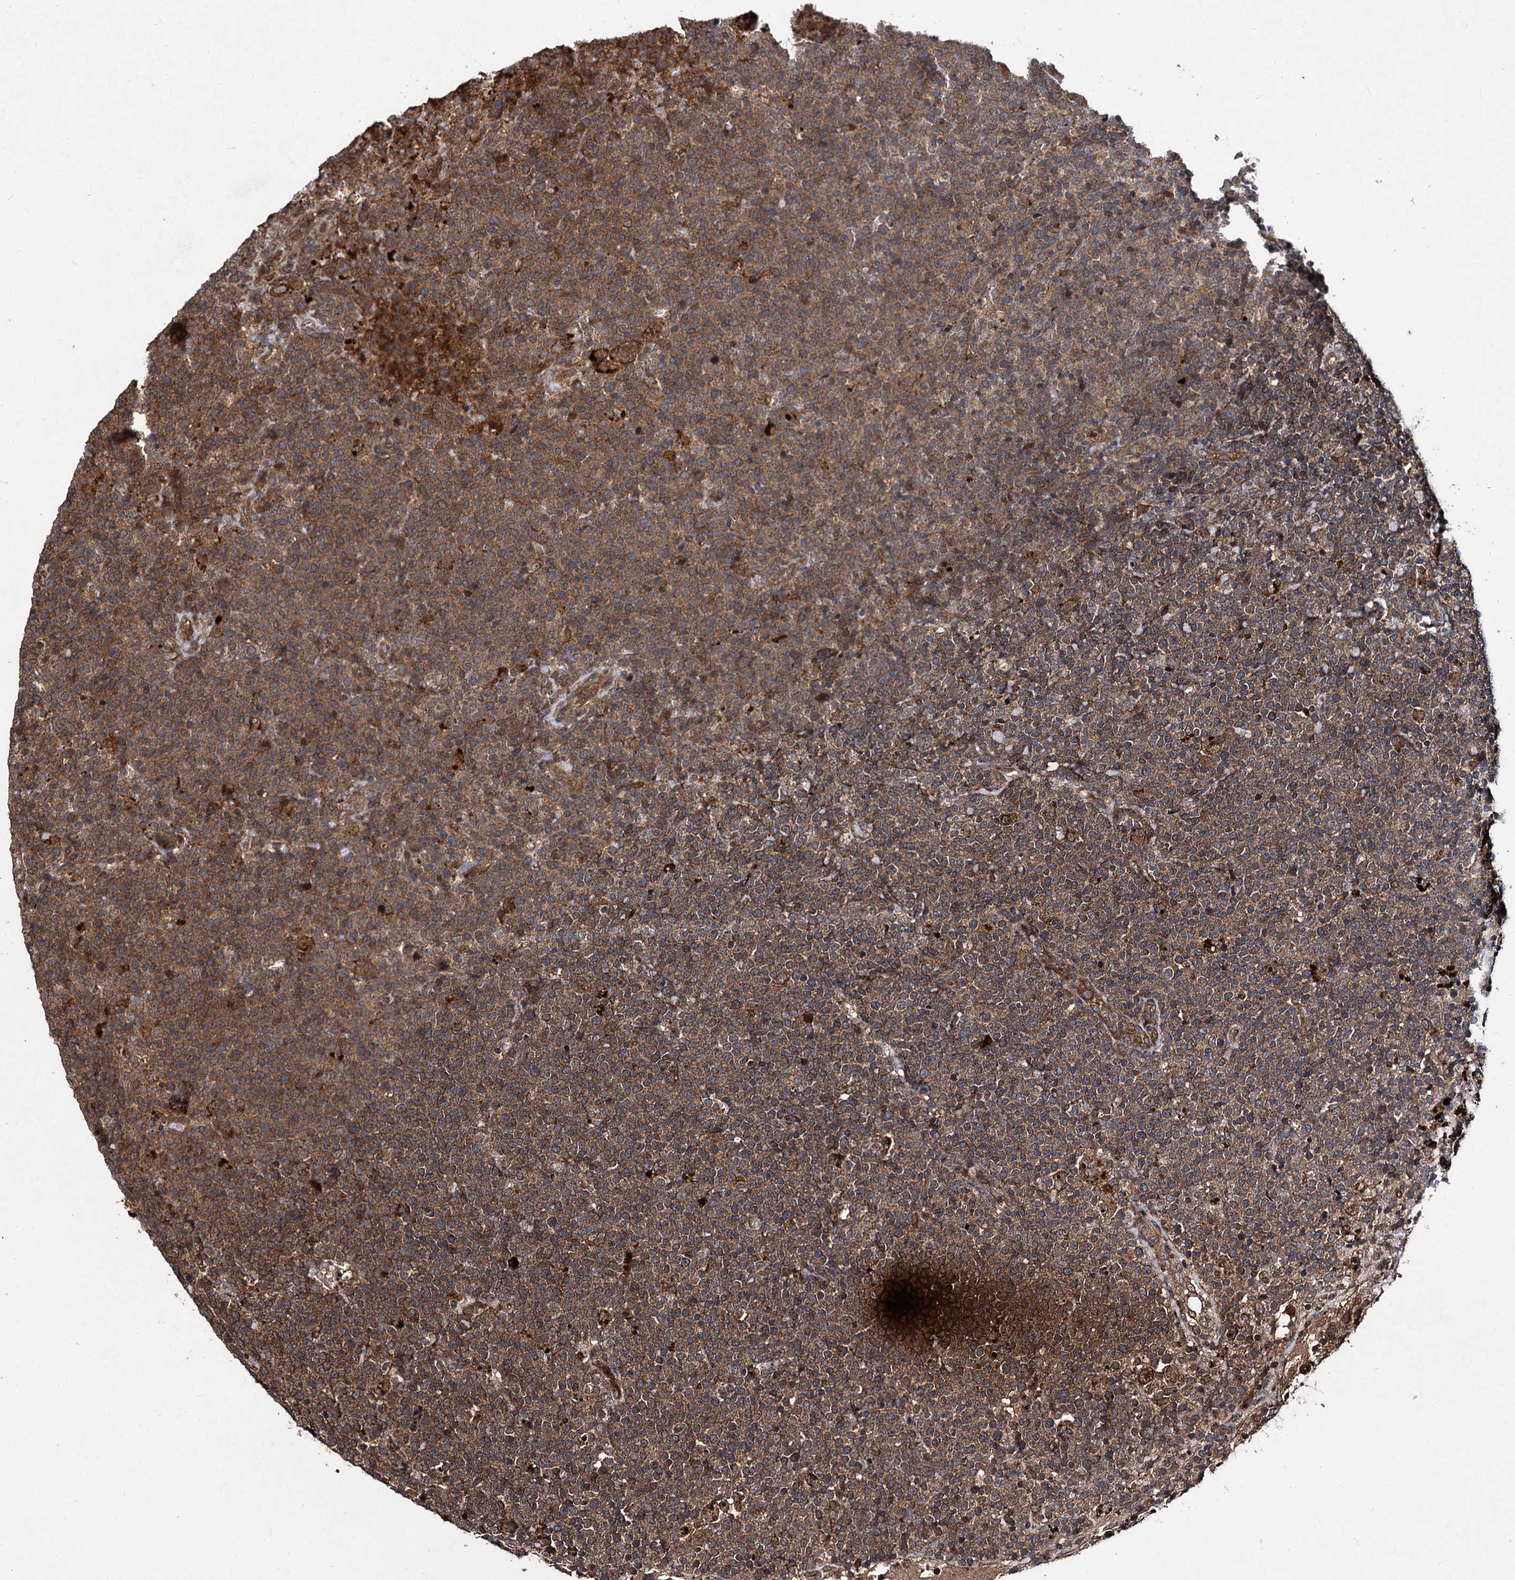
{"staining": {"intensity": "moderate", "quantity": ">75%", "location": "cytoplasmic/membranous"}, "tissue": "lymphoma", "cell_type": "Tumor cells", "image_type": "cancer", "snomed": [{"axis": "morphology", "description": "Malignant lymphoma, non-Hodgkin's type, High grade"}, {"axis": "topography", "description": "Lymph node"}], "caption": "This photomicrograph demonstrates immunohistochemistry (IHC) staining of lymphoma, with medium moderate cytoplasmic/membranous expression in about >75% of tumor cells.", "gene": "BCL2L2", "patient": {"sex": "male", "age": 61}}